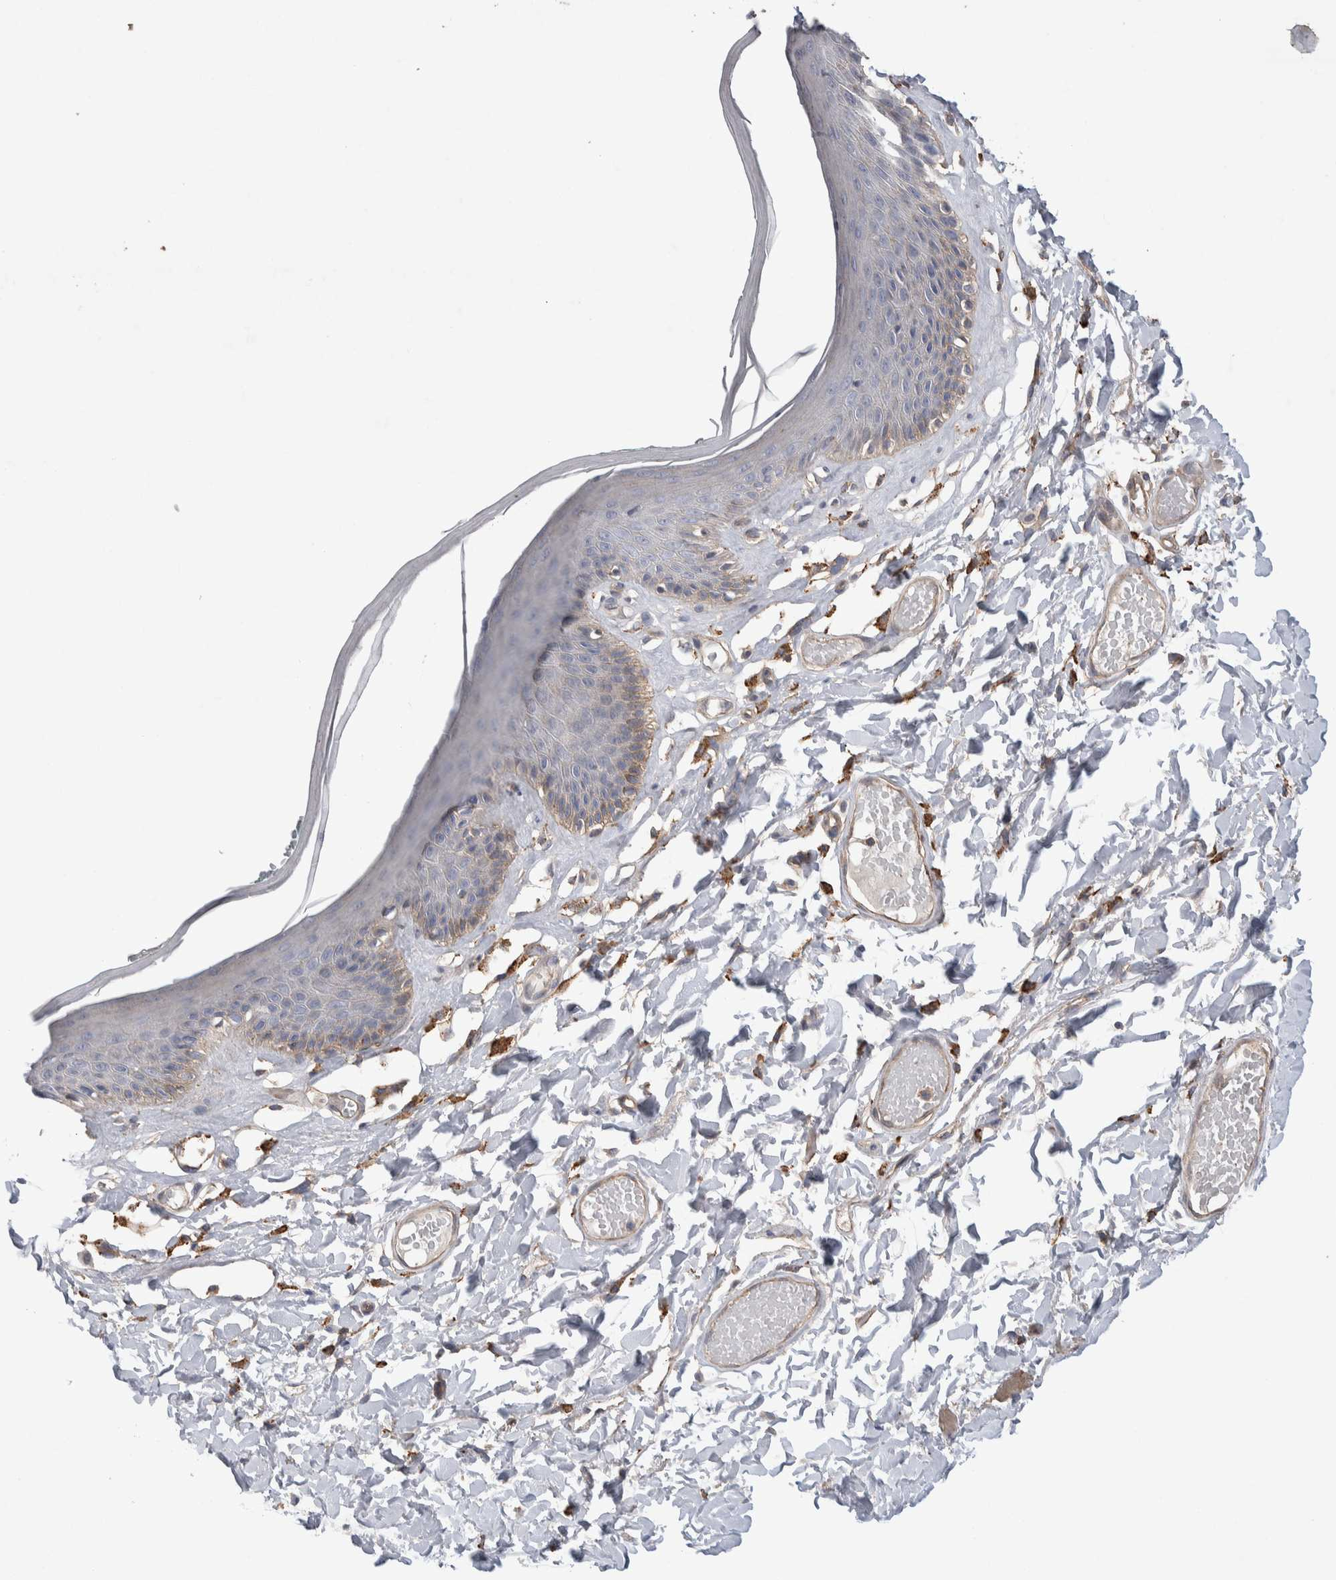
{"staining": {"intensity": "weak", "quantity": "<25%", "location": "cytoplasmic/membranous"}, "tissue": "skin", "cell_type": "Epidermal cells", "image_type": "normal", "snomed": [{"axis": "morphology", "description": "Normal tissue, NOS"}, {"axis": "topography", "description": "Vulva"}], "caption": "Immunohistochemistry (IHC) photomicrograph of normal skin: human skin stained with DAB demonstrates no significant protein expression in epidermal cells.", "gene": "GCNA", "patient": {"sex": "female", "age": 73}}